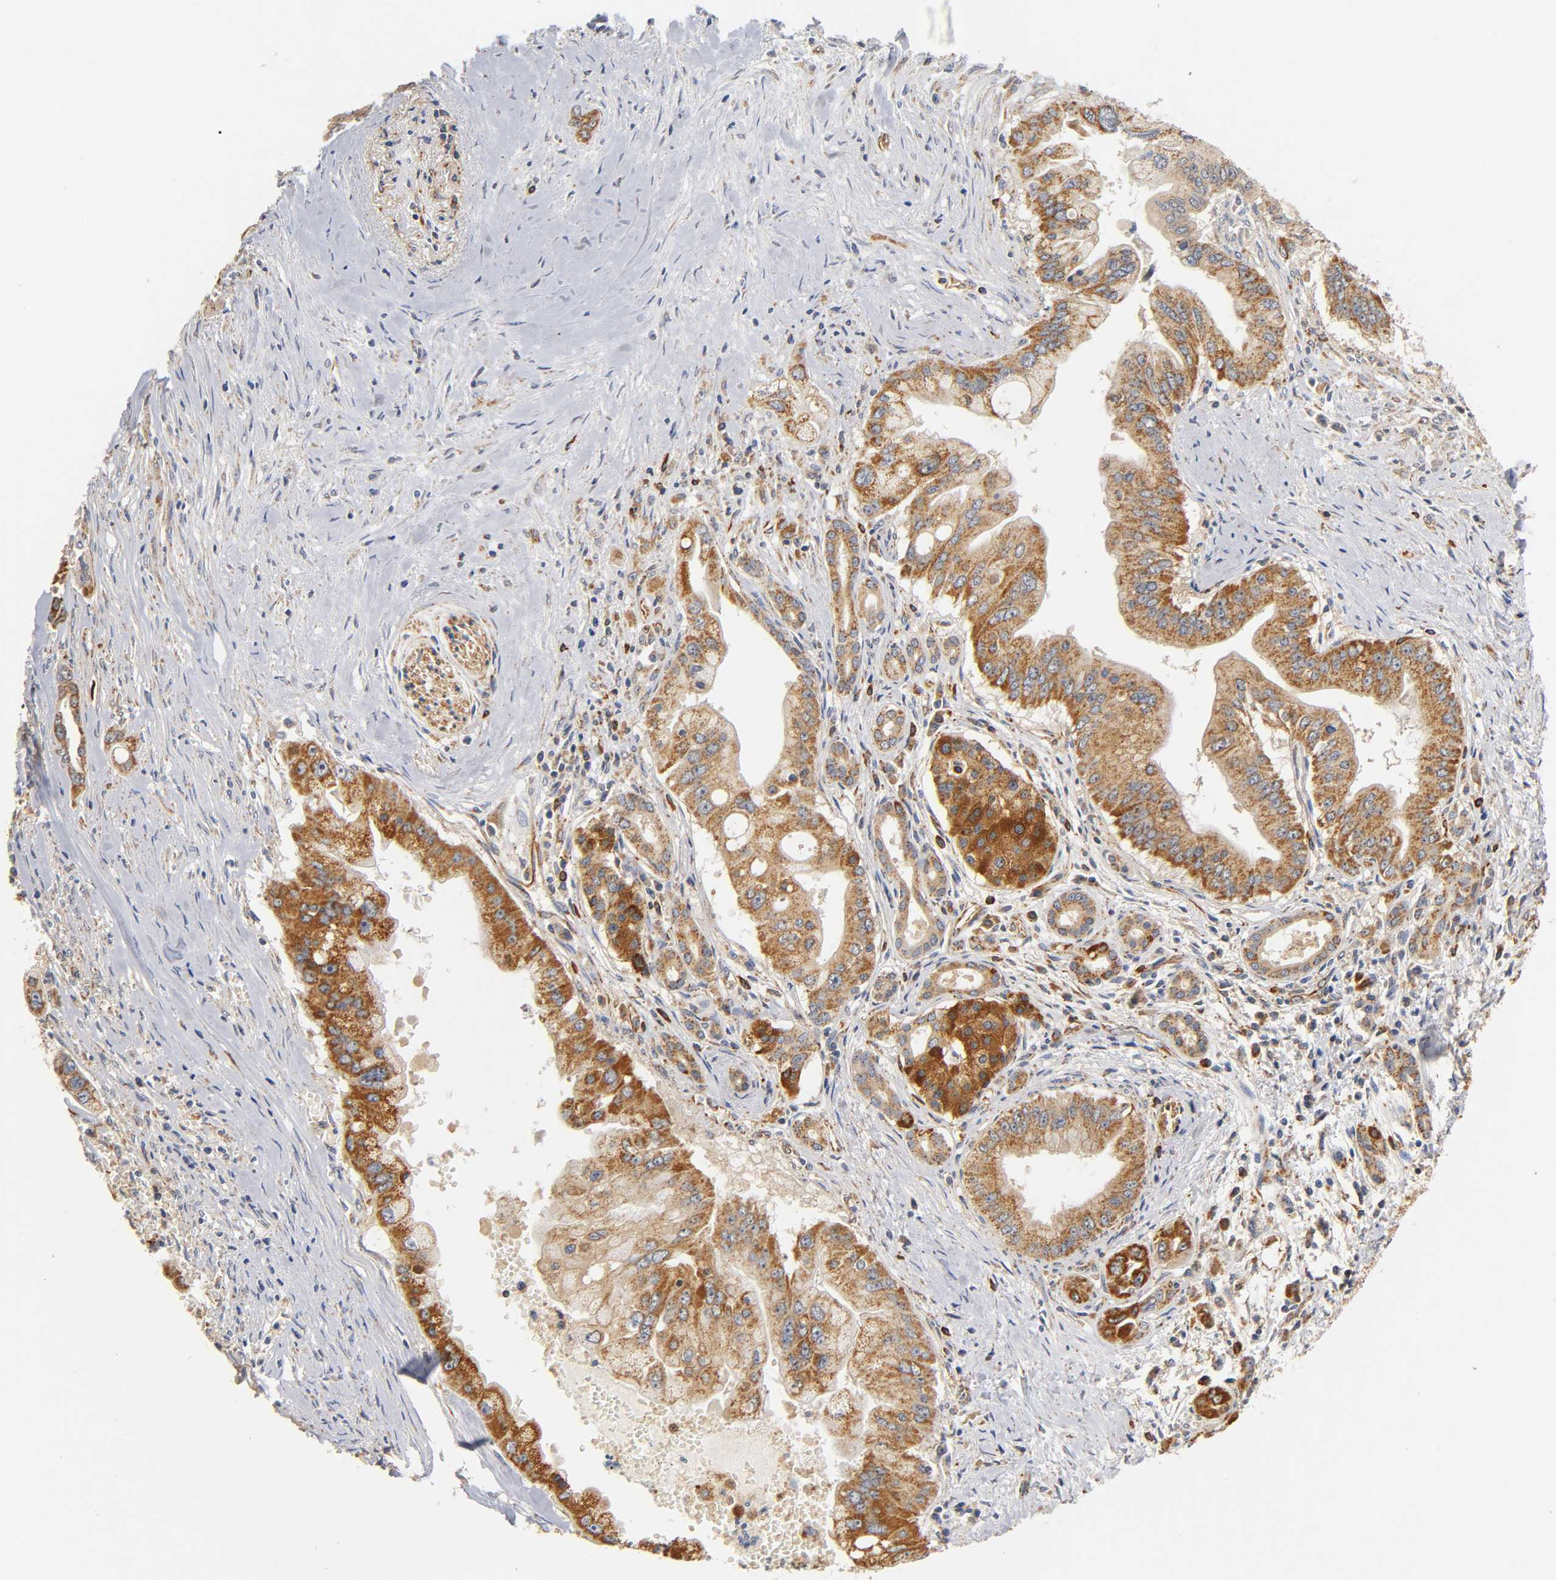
{"staining": {"intensity": "strong", "quantity": "25%-75%", "location": "cytoplasmic/membranous"}, "tissue": "pancreatic cancer", "cell_type": "Tumor cells", "image_type": "cancer", "snomed": [{"axis": "morphology", "description": "Adenocarcinoma, NOS"}, {"axis": "topography", "description": "Pancreas"}], "caption": "Protein expression analysis of human adenocarcinoma (pancreatic) reveals strong cytoplasmic/membranous positivity in approximately 25%-75% of tumor cells.", "gene": "SCAP", "patient": {"sex": "male", "age": 59}}